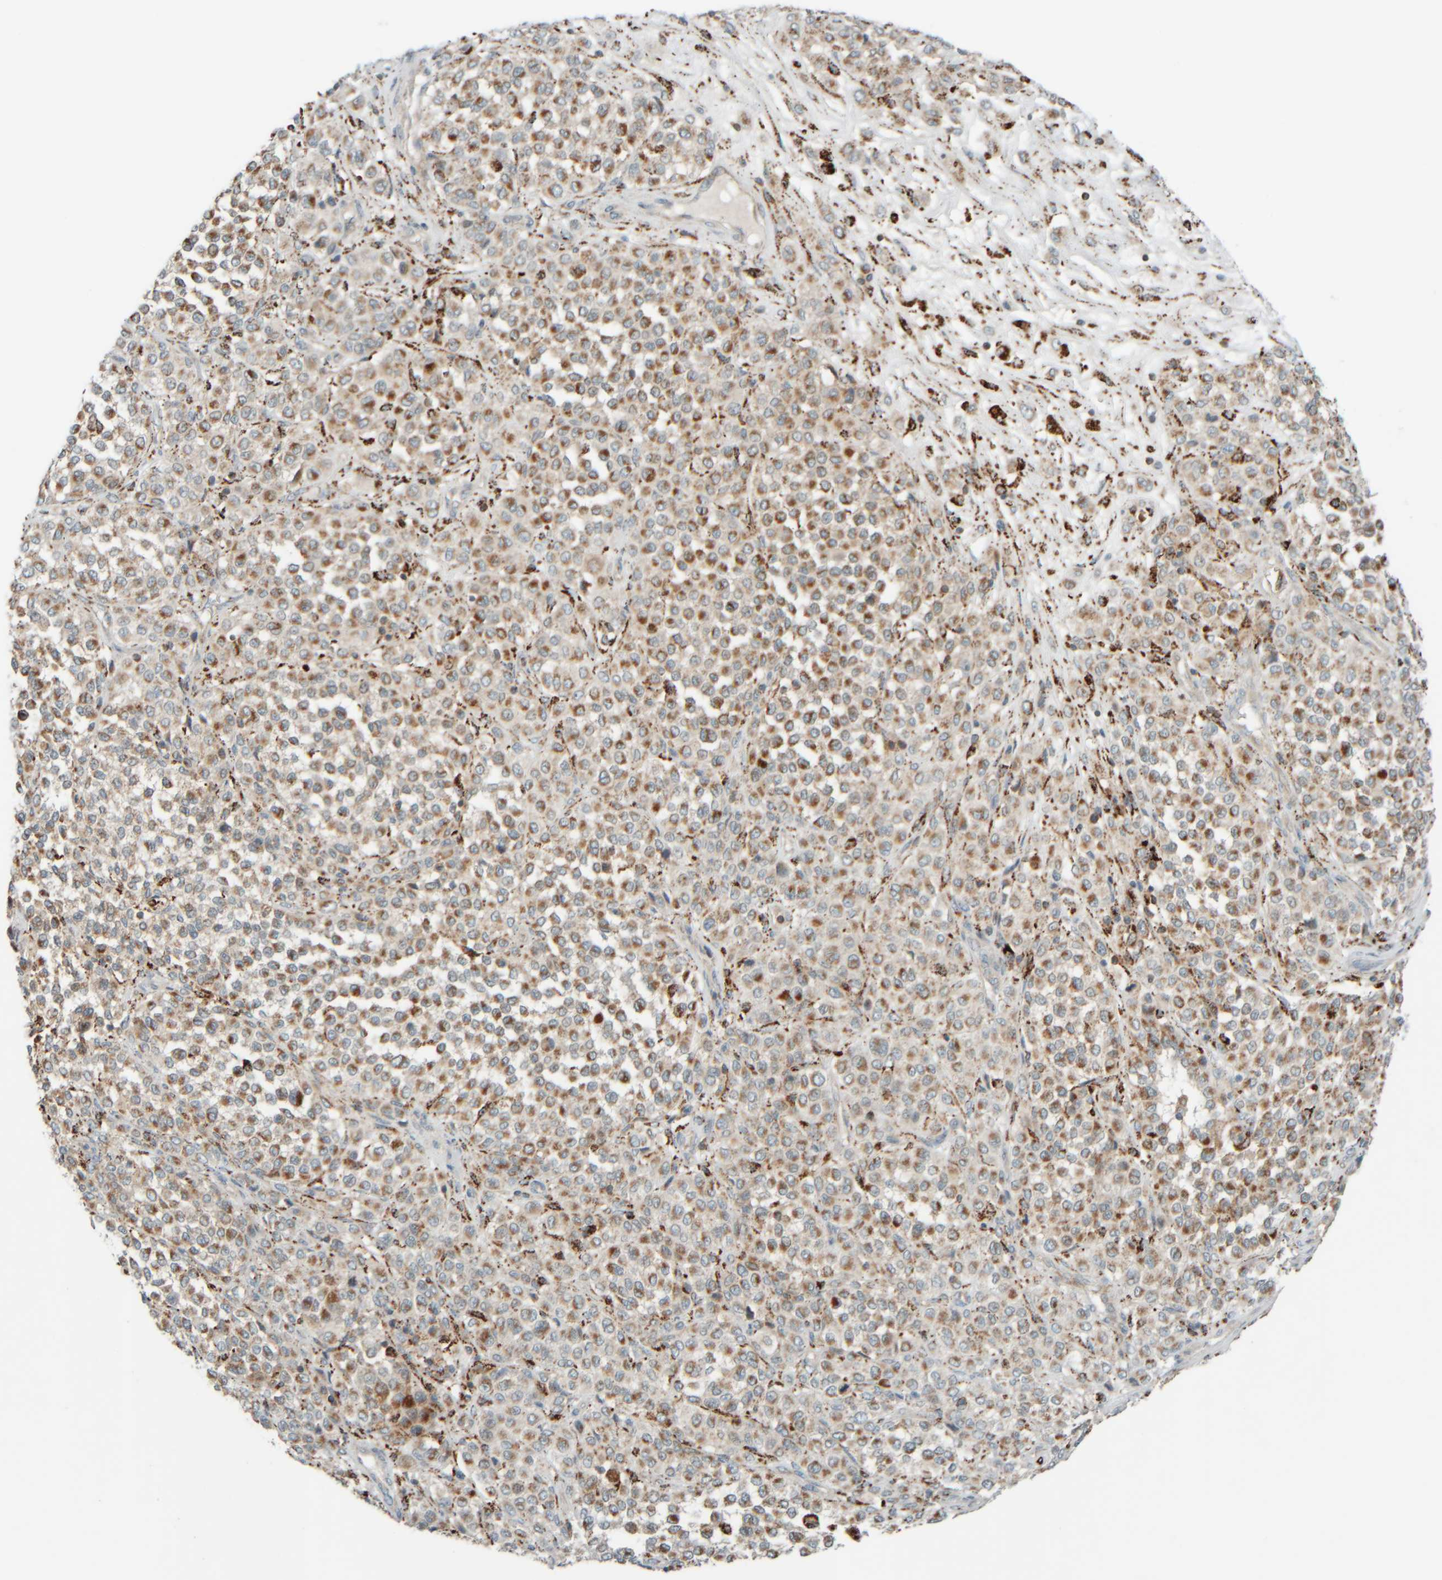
{"staining": {"intensity": "moderate", "quantity": ">75%", "location": "cytoplasmic/membranous"}, "tissue": "melanoma", "cell_type": "Tumor cells", "image_type": "cancer", "snomed": [{"axis": "morphology", "description": "Malignant melanoma, Metastatic site"}, {"axis": "topography", "description": "Pancreas"}], "caption": "There is medium levels of moderate cytoplasmic/membranous positivity in tumor cells of melanoma, as demonstrated by immunohistochemical staining (brown color).", "gene": "SPAG5", "patient": {"sex": "female", "age": 30}}